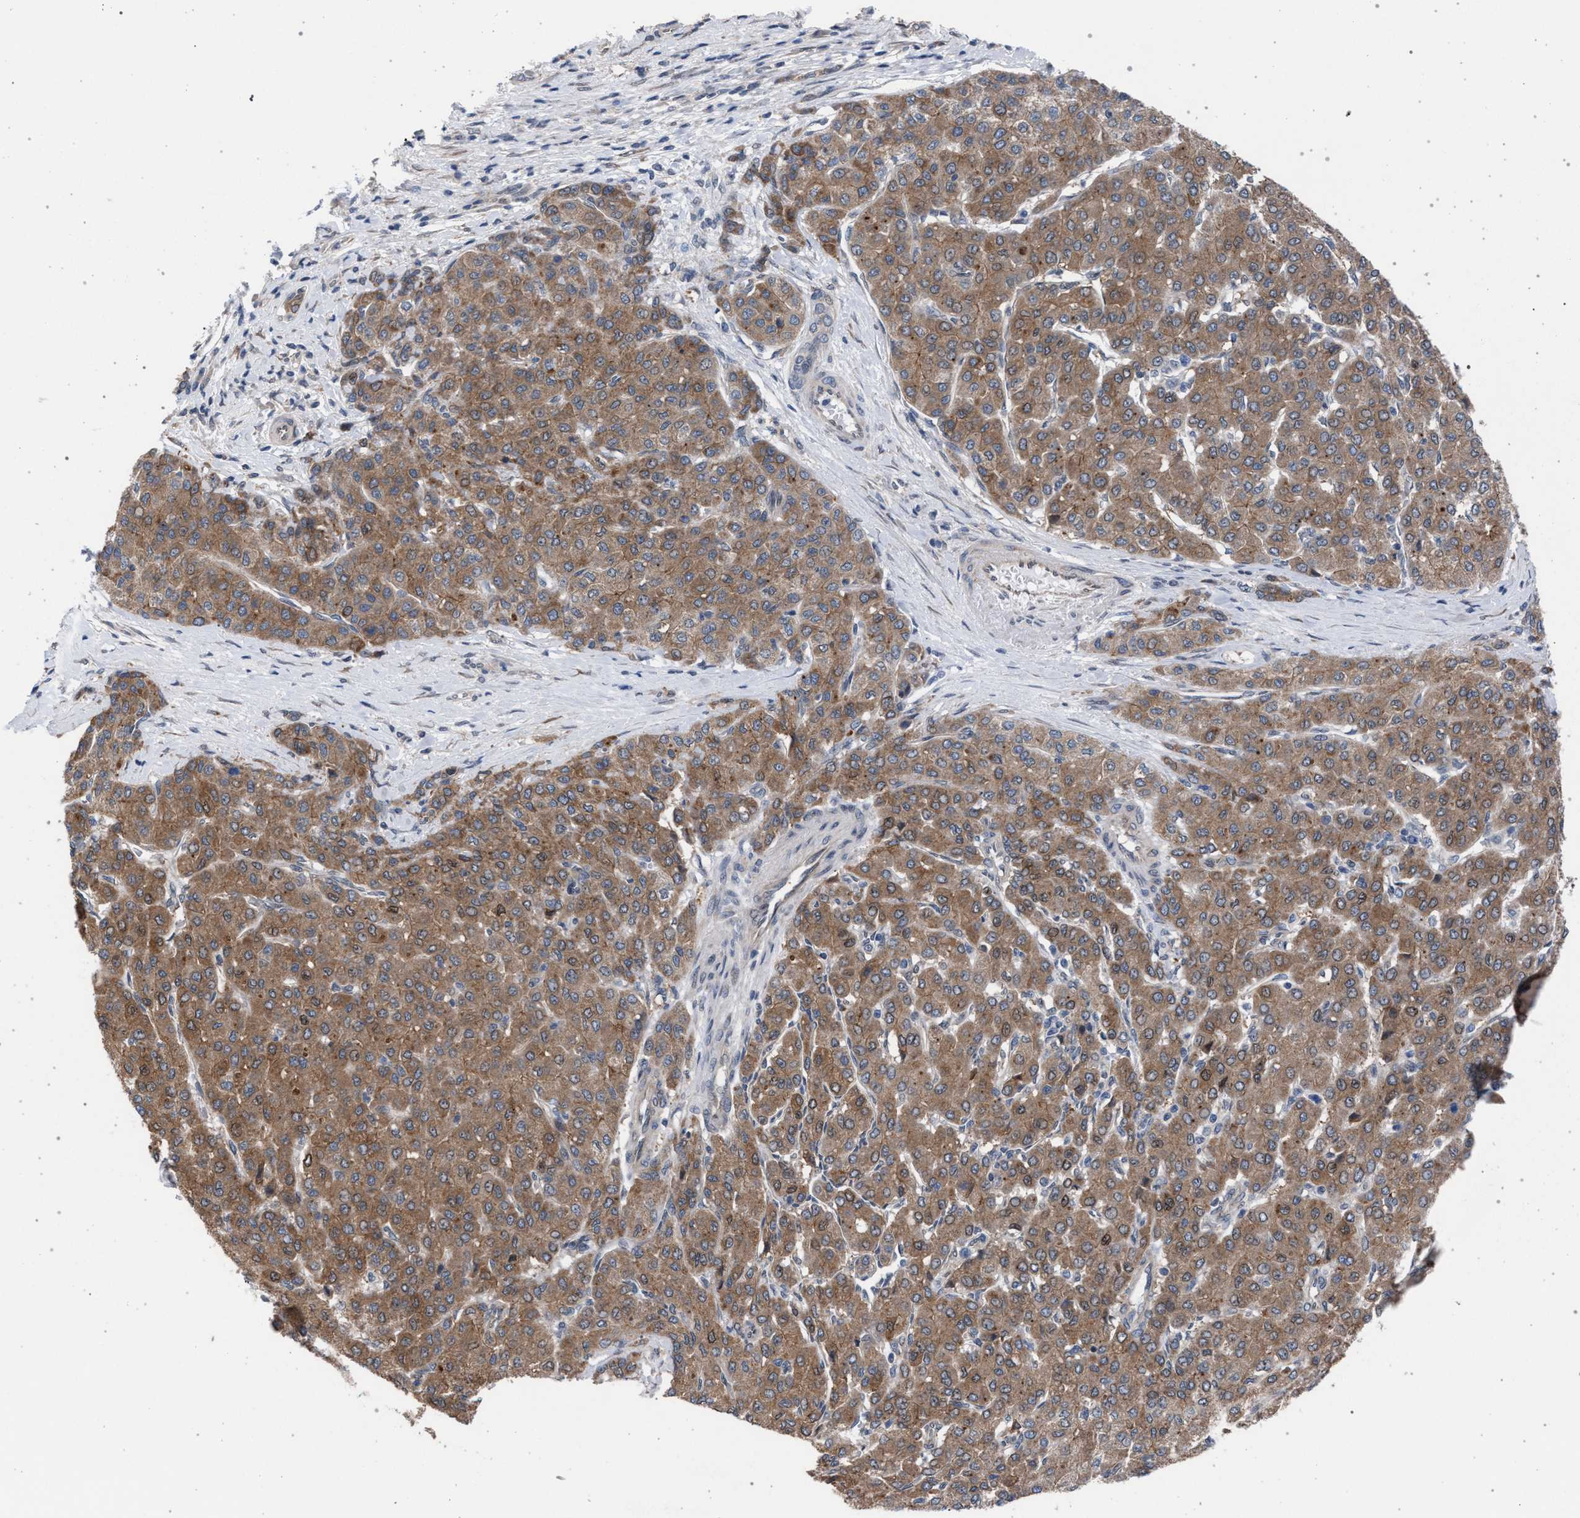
{"staining": {"intensity": "moderate", "quantity": ">75%", "location": "cytoplasmic/membranous"}, "tissue": "liver cancer", "cell_type": "Tumor cells", "image_type": "cancer", "snomed": [{"axis": "morphology", "description": "Carcinoma, Hepatocellular, NOS"}, {"axis": "topography", "description": "Liver"}], "caption": "Immunohistochemical staining of liver hepatocellular carcinoma exhibits medium levels of moderate cytoplasmic/membranous expression in about >75% of tumor cells.", "gene": "ARPC5L", "patient": {"sex": "male", "age": 65}}